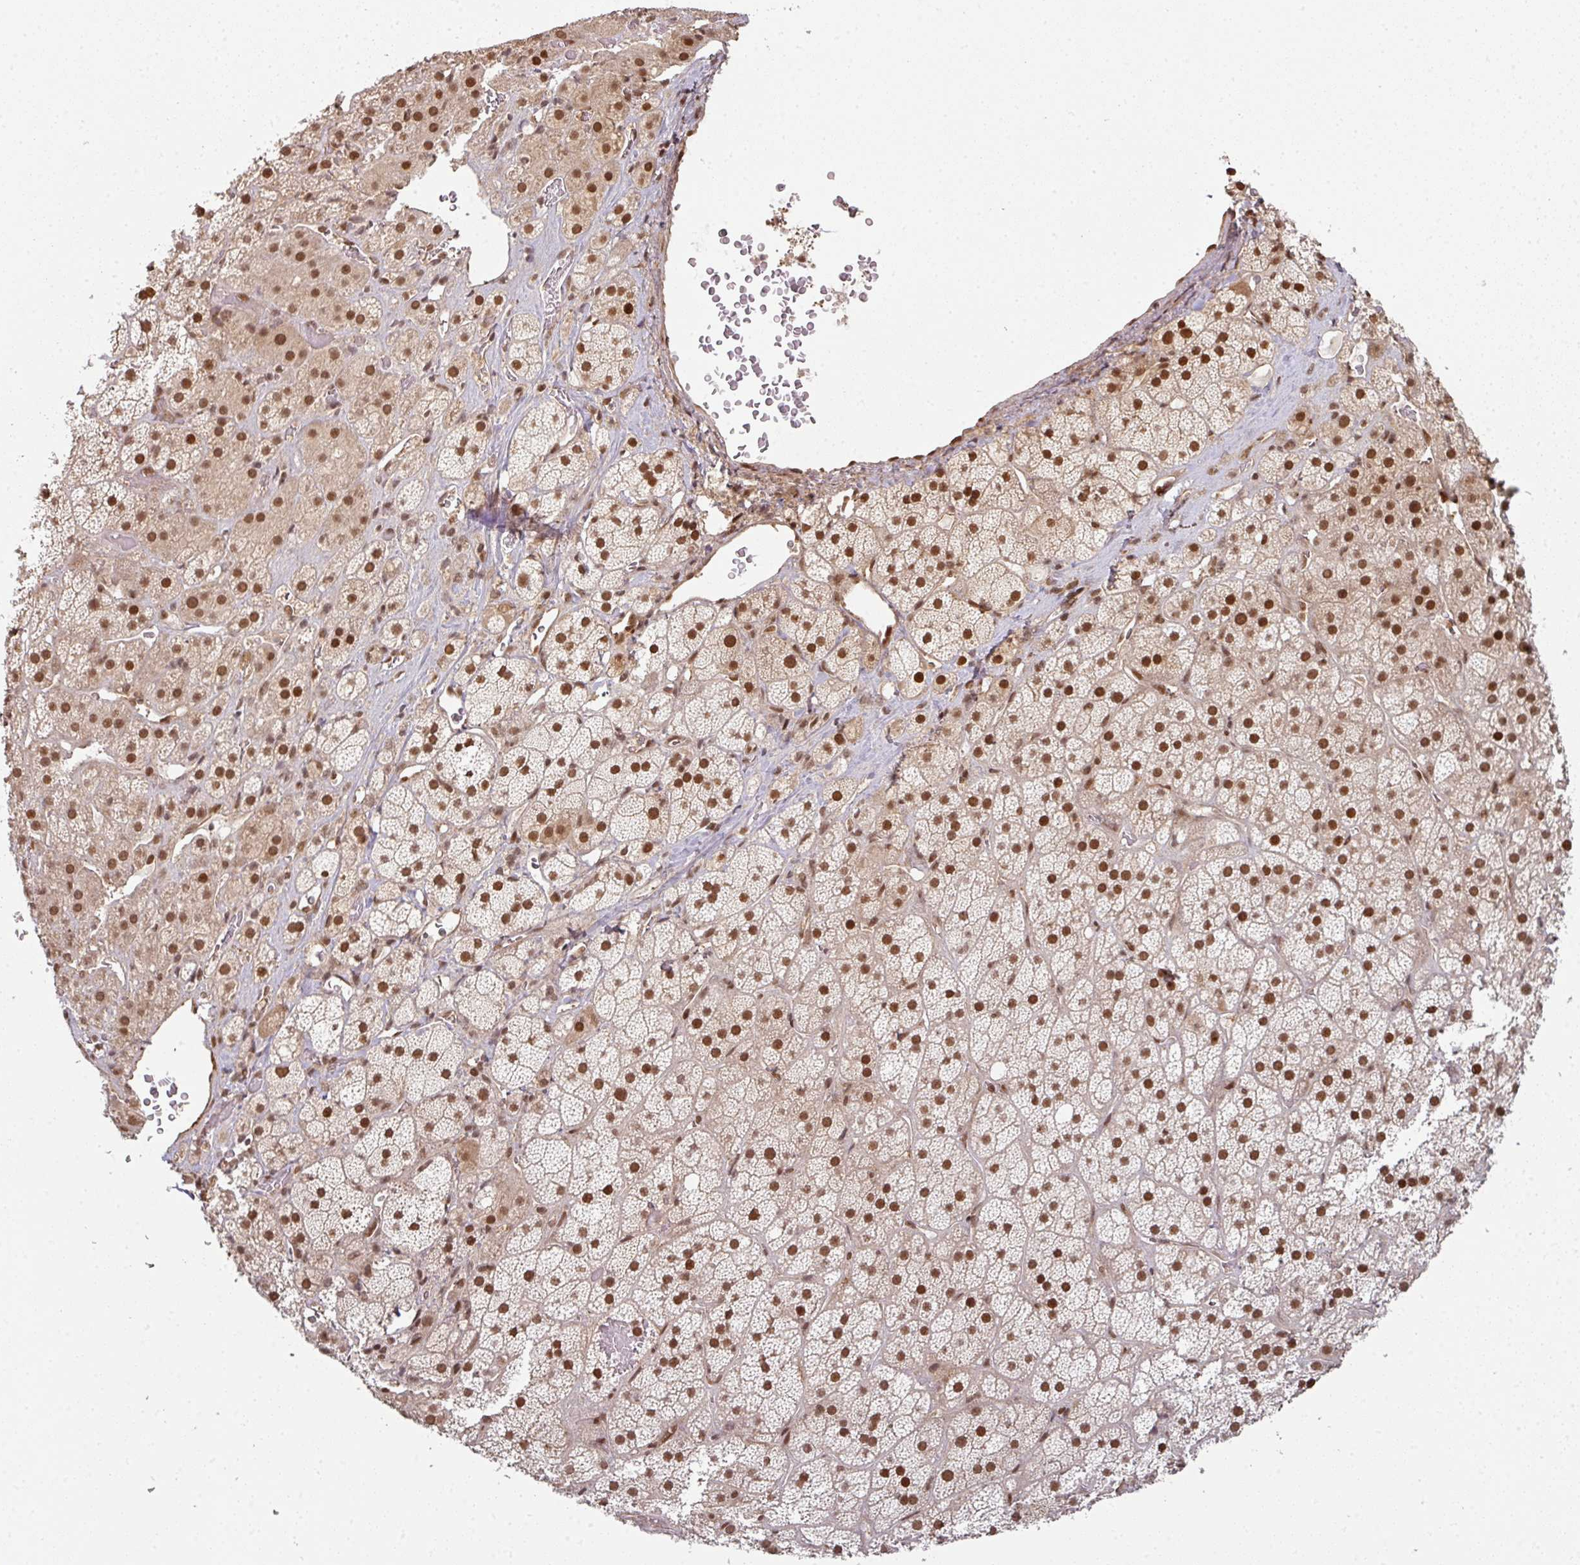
{"staining": {"intensity": "moderate", "quantity": ">75%", "location": "nuclear"}, "tissue": "adrenal gland", "cell_type": "Glandular cells", "image_type": "normal", "snomed": [{"axis": "morphology", "description": "Normal tissue, NOS"}, {"axis": "topography", "description": "Adrenal gland"}], "caption": "Protein staining of benign adrenal gland shows moderate nuclear staining in about >75% of glandular cells. Using DAB (brown) and hematoxylin (blue) stains, captured at high magnification using brightfield microscopy.", "gene": "SIK3", "patient": {"sex": "male", "age": 57}}